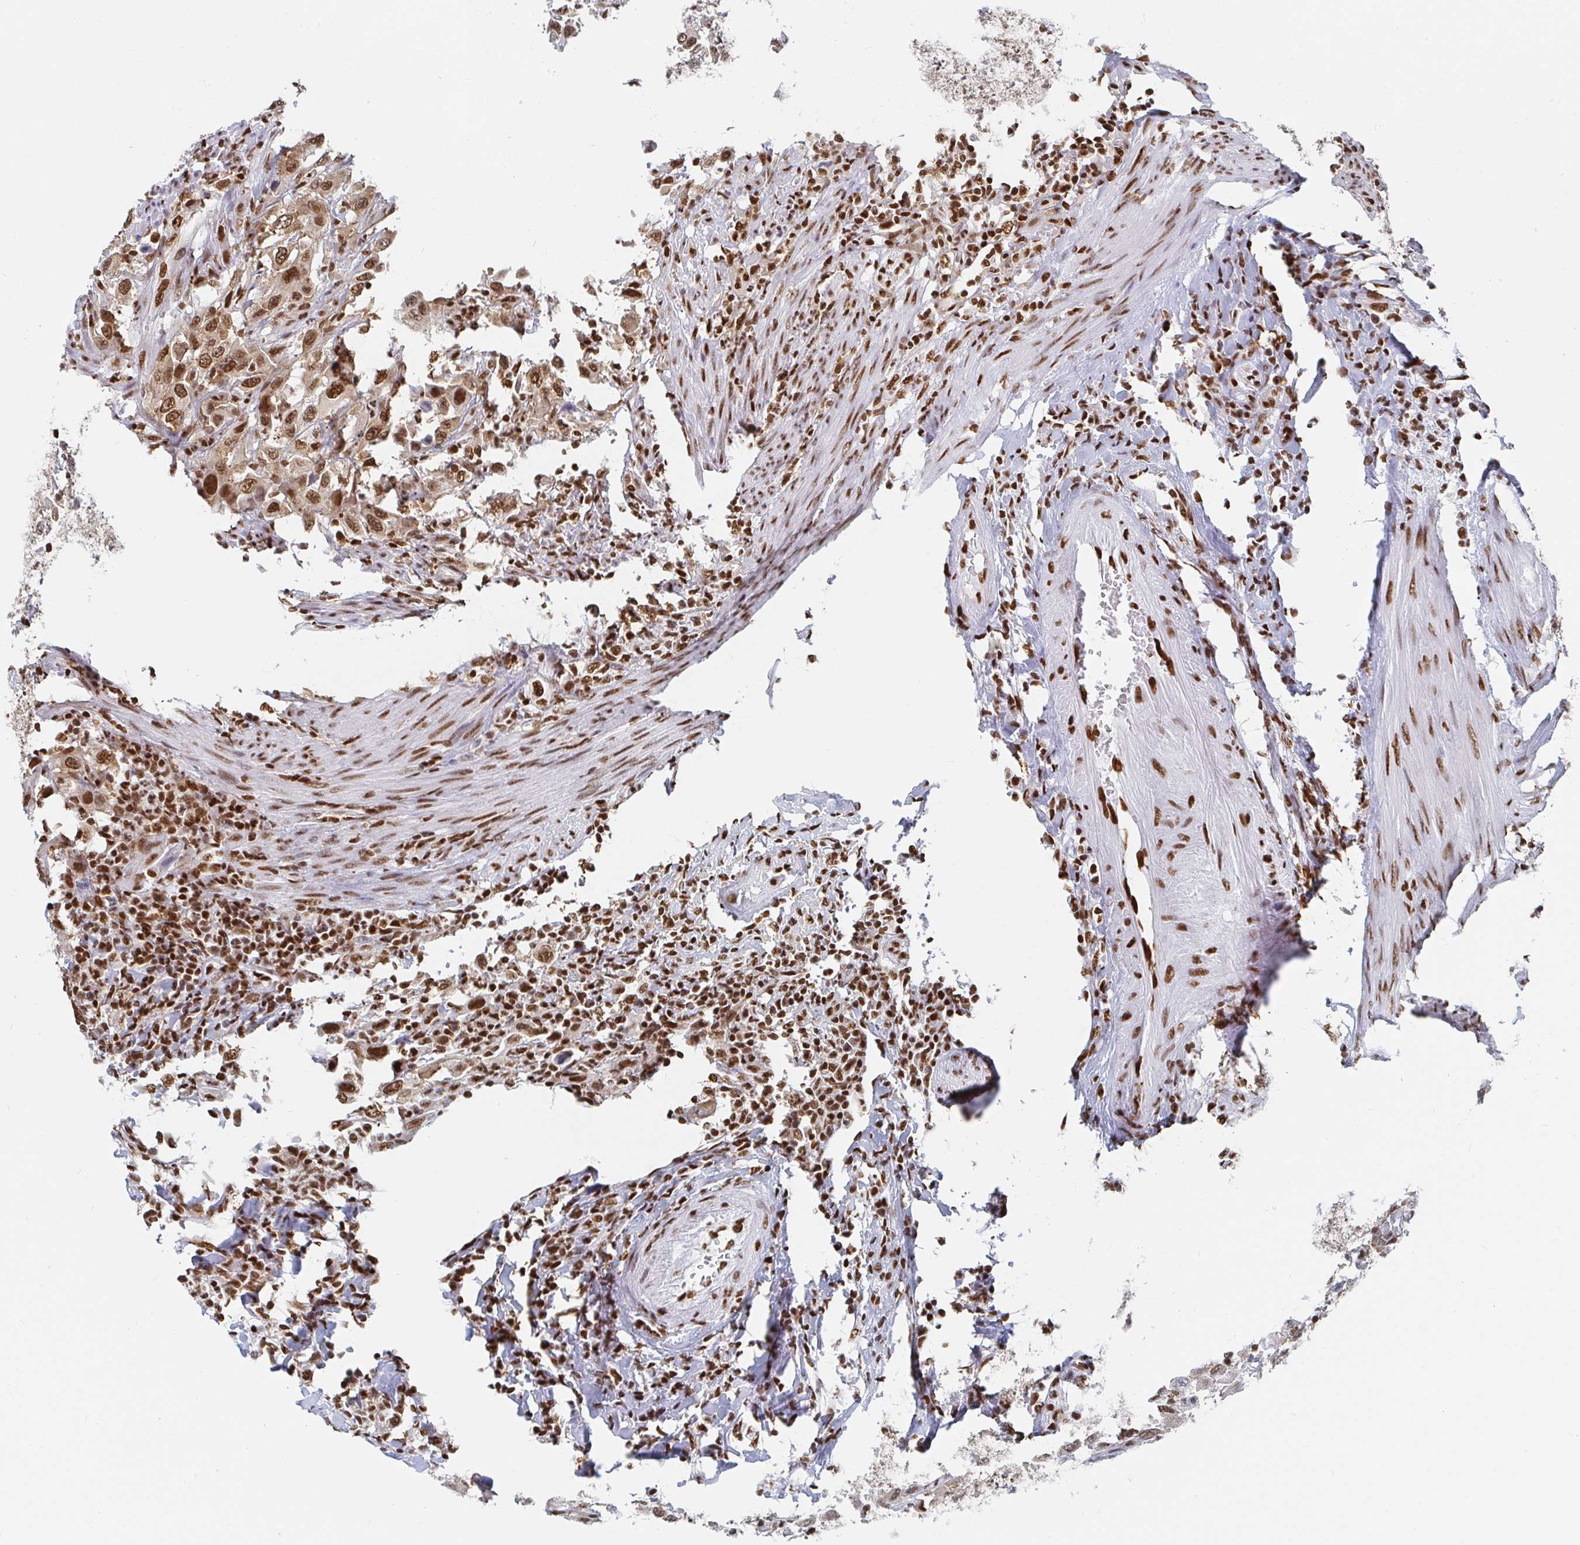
{"staining": {"intensity": "strong", "quantity": ">75%", "location": "cytoplasmic/membranous,nuclear"}, "tissue": "urothelial cancer", "cell_type": "Tumor cells", "image_type": "cancer", "snomed": [{"axis": "morphology", "description": "Urothelial carcinoma, High grade"}, {"axis": "topography", "description": "Urinary bladder"}], "caption": "IHC of urothelial cancer reveals high levels of strong cytoplasmic/membranous and nuclear staining in about >75% of tumor cells.", "gene": "EWSR1", "patient": {"sex": "male", "age": 61}}